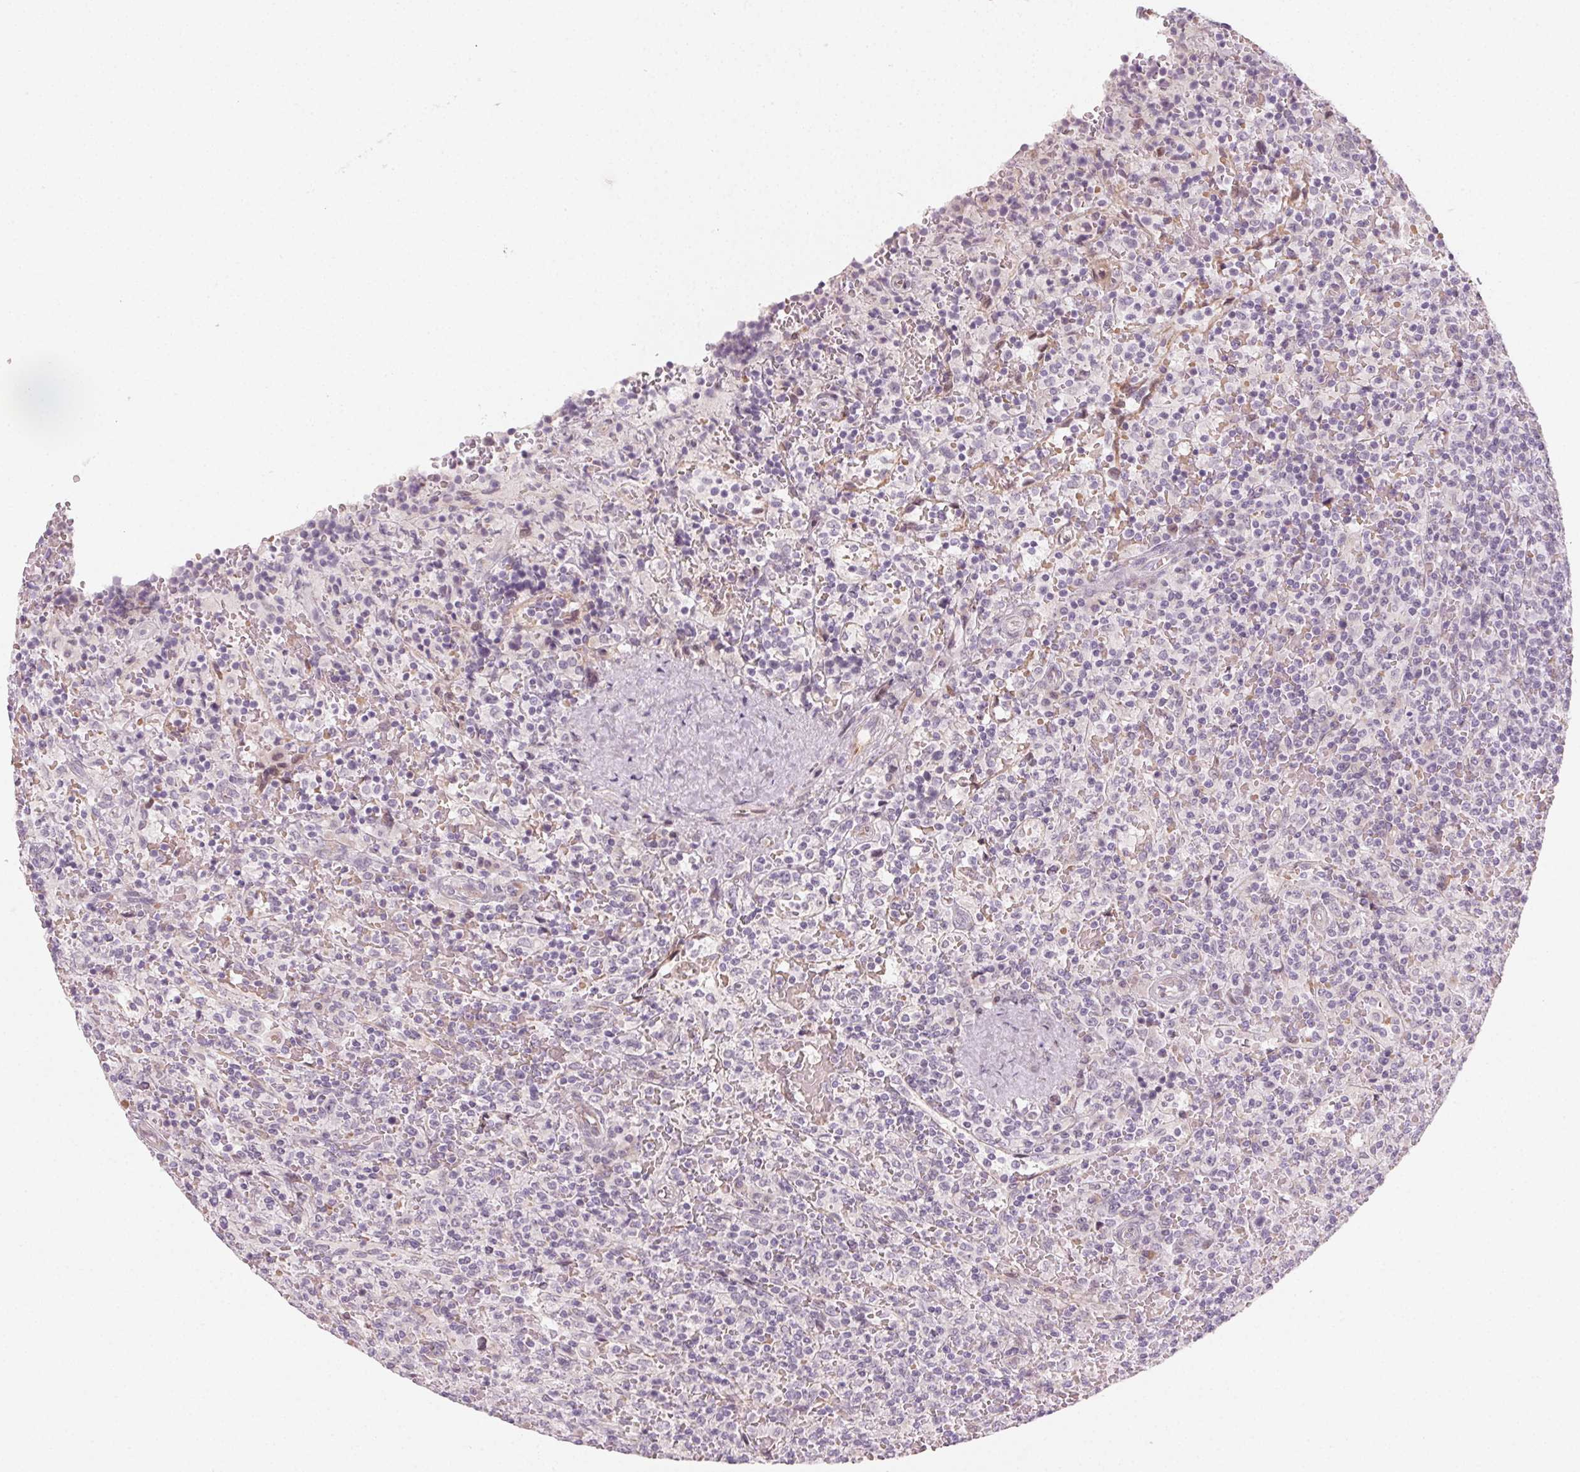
{"staining": {"intensity": "negative", "quantity": "none", "location": "none"}, "tissue": "lymphoma", "cell_type": "Tumor cells", "image_type": "cancer", "snomed": [{"axis": "morphology", "description": "Malignant lymphoma, non-Hodgkin's type, Low grade"}, {"axis": "topography", "description": "Spleen"}], "caption": "Lymphoma was stained to show a protein in brown. There is no significant positivity in tumor cells.", "gene": "CCDC96", "patient": {"sex": "male", "age": 62}}